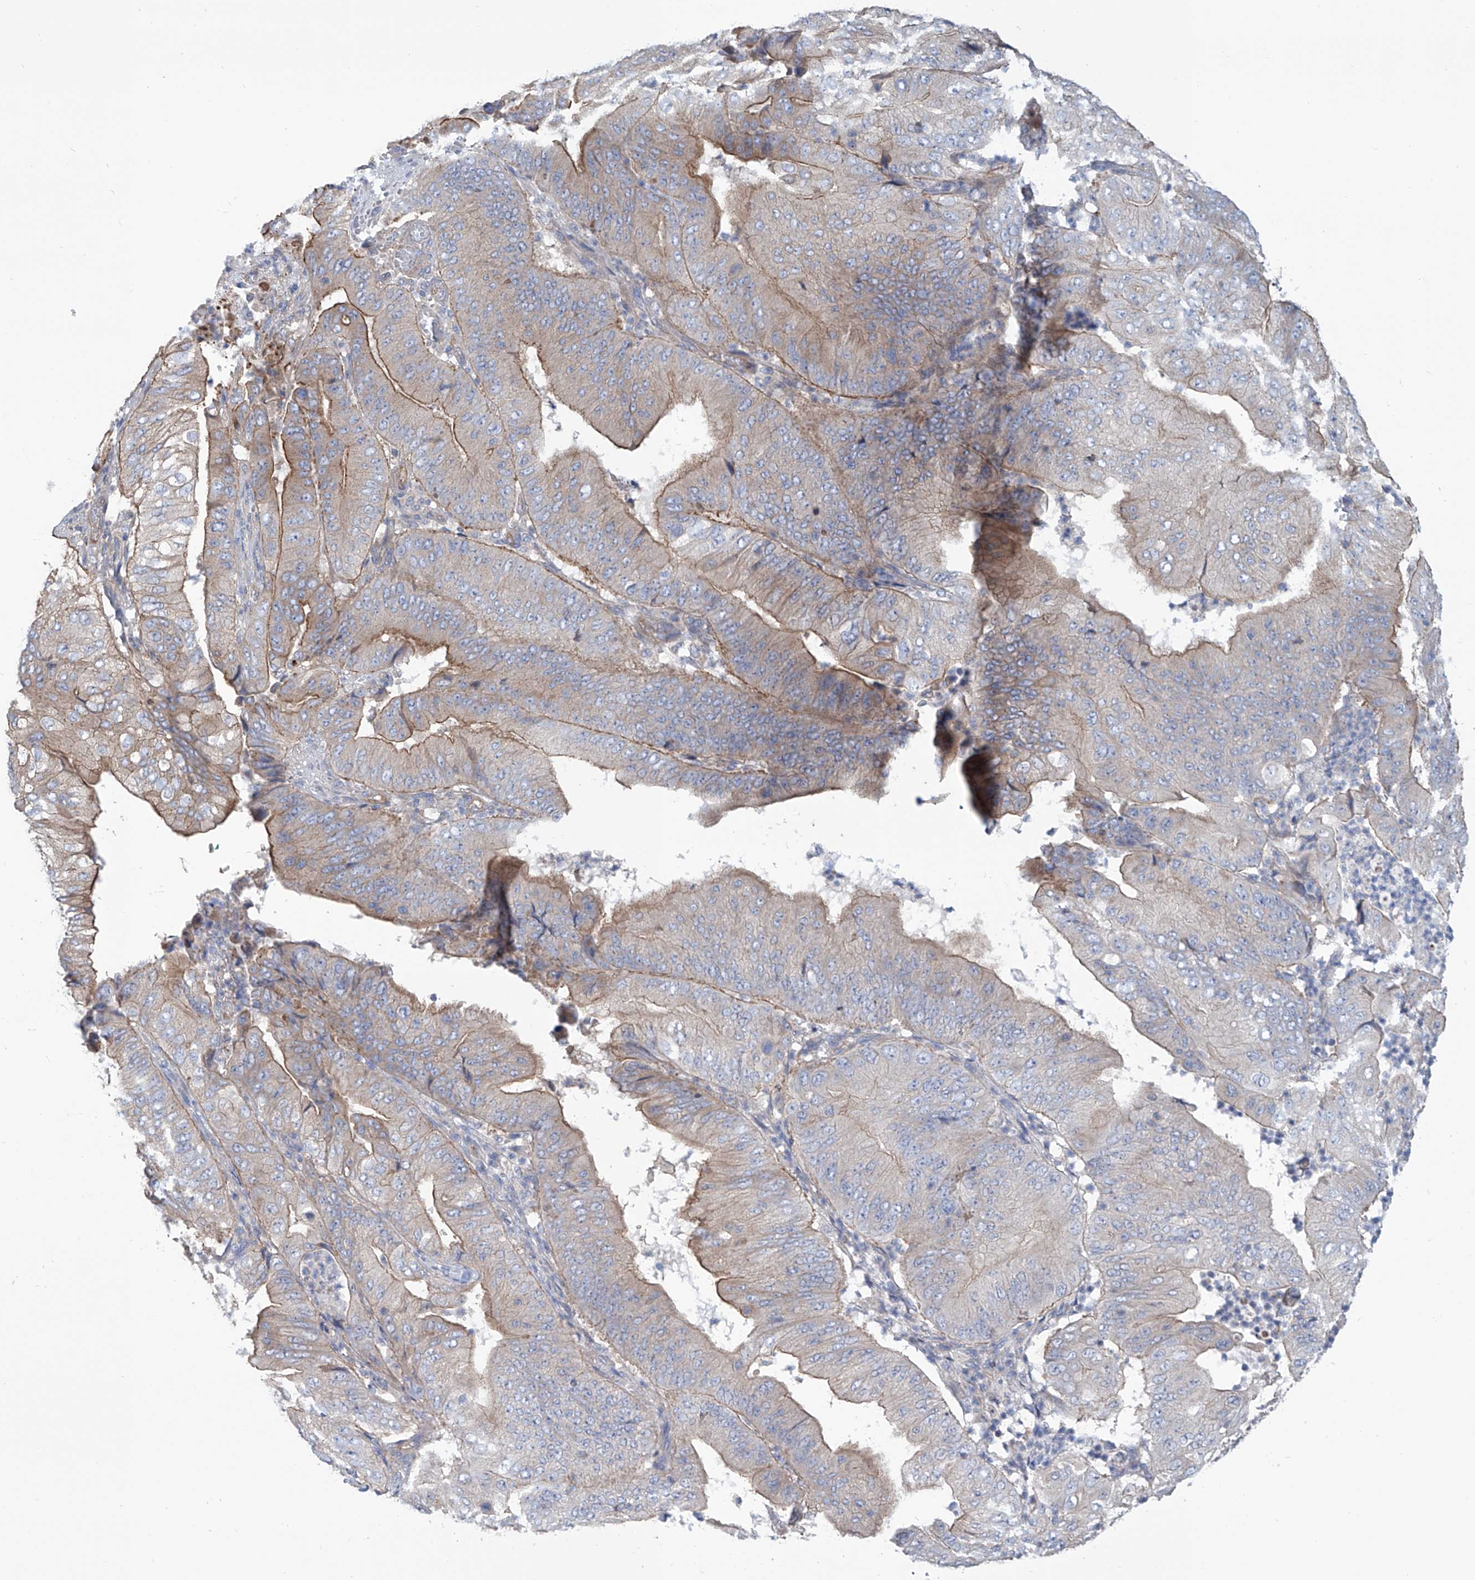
{"staining": {"intensity": "moderate", "quantity": "25%-75%", "location": "cytoplasmic/membranous"}, "tissue": "pancreatic cancer", "cell_type": "Tumor cells", "image_type": "cancer", "snomed": [{"axis": "morphology", "description": "Adenocarcinoma, NOS"}, {"axis": "topography", "description": "Pancreas"}], "caption": "Pancreatic adenocarcinoma was stained to show a protein in brown. There is medium levels of moderate cytoplasmic/membranous staining in about 25%-75% of tumor cells.", "gene": "TMEM209", "patient": {"sex": "female", "age": 77}}